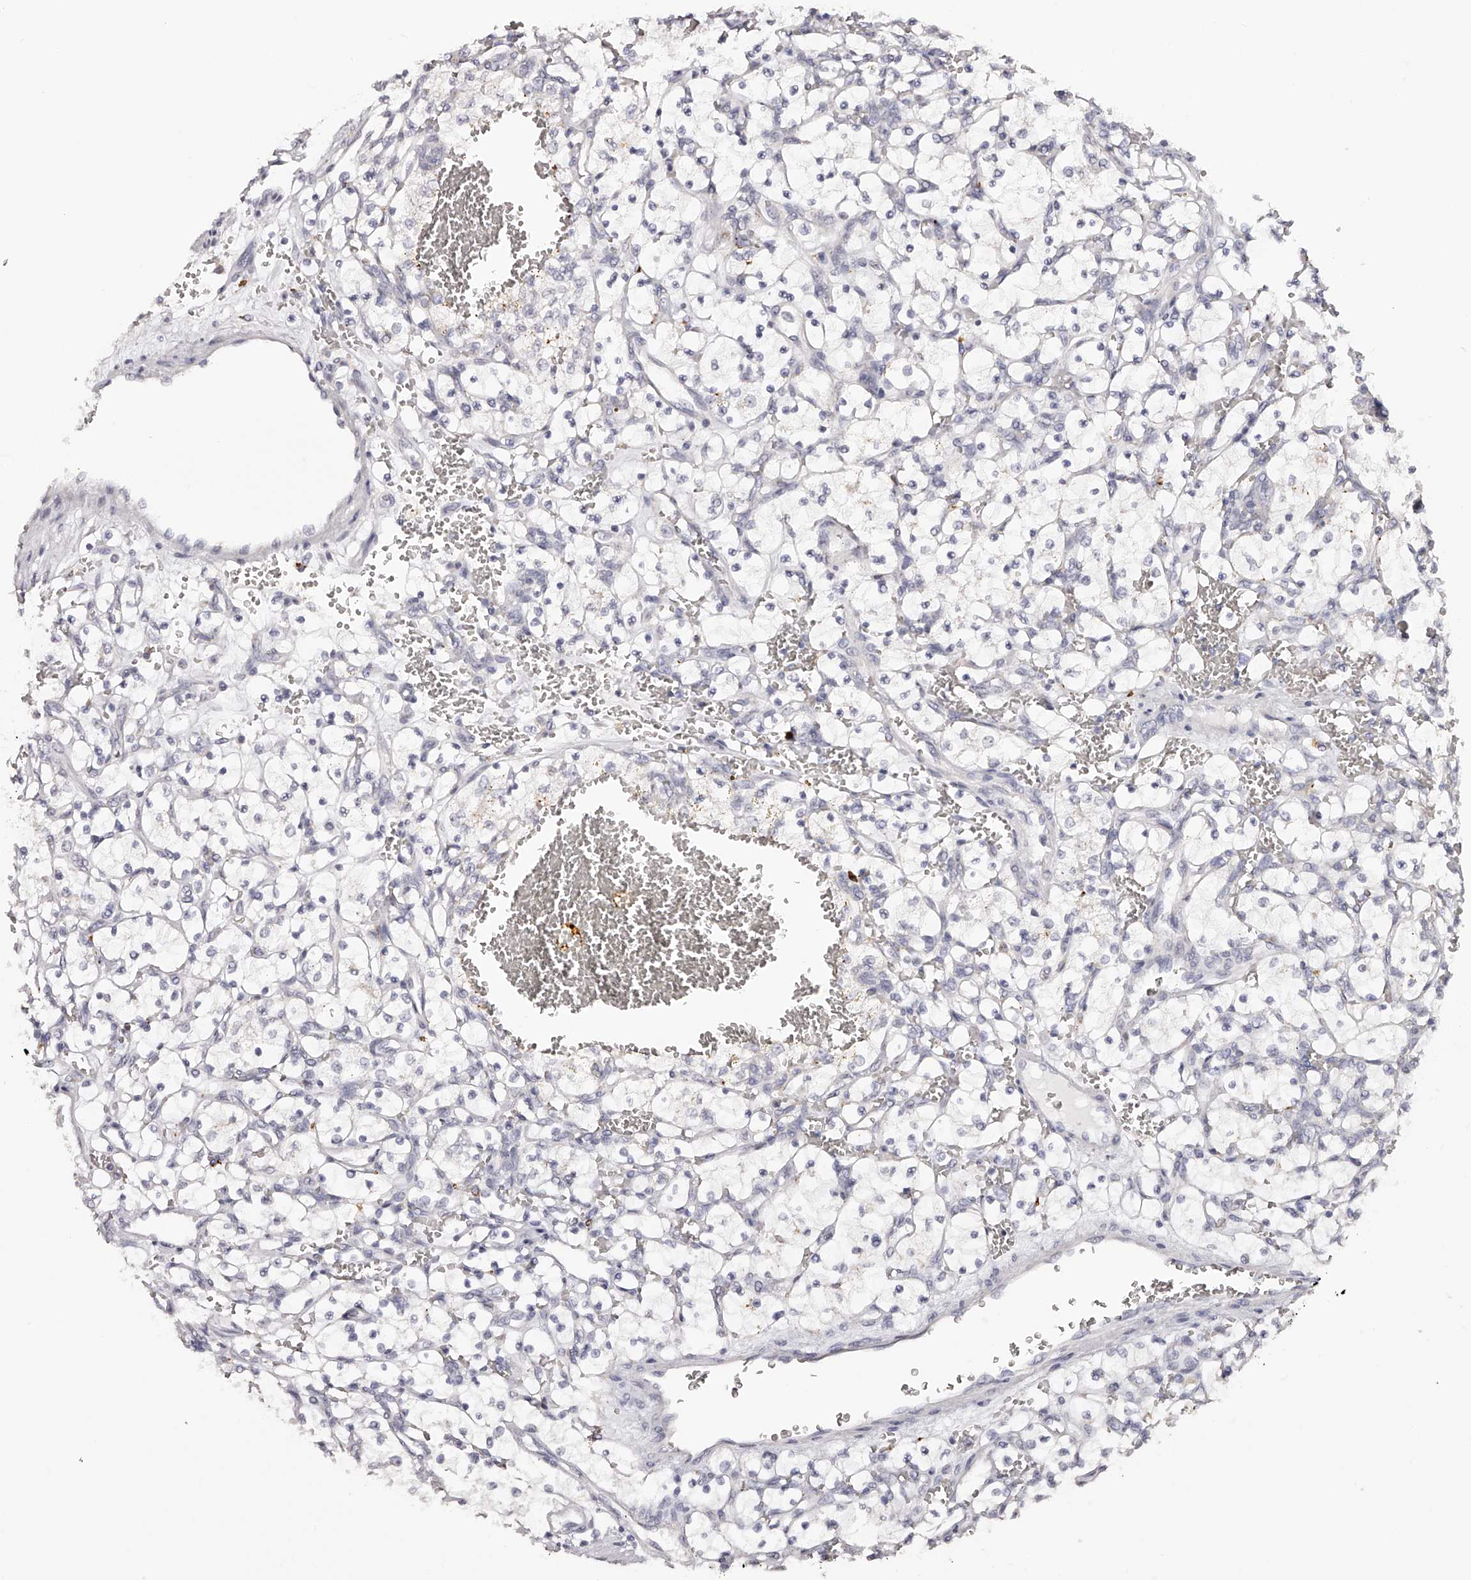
{"staining": {"intensity": "negative", "quantity": "none", "location": "none"}, "tissue": "renal cancer", "cell_type": "Tumor cells", "image_type": "cancer", "snomed": [{"axis": "morphology", "description": "Adenocarcinoma, NOS"}, {"axis": "topography", "description": "Kidney"}], "caption": "Protein analysis of adenocarcinoma (renal) shows no significant expression in tumor cells.", "gene": "SLC35D3", "patient": {"sex": "female", "age": 69}}